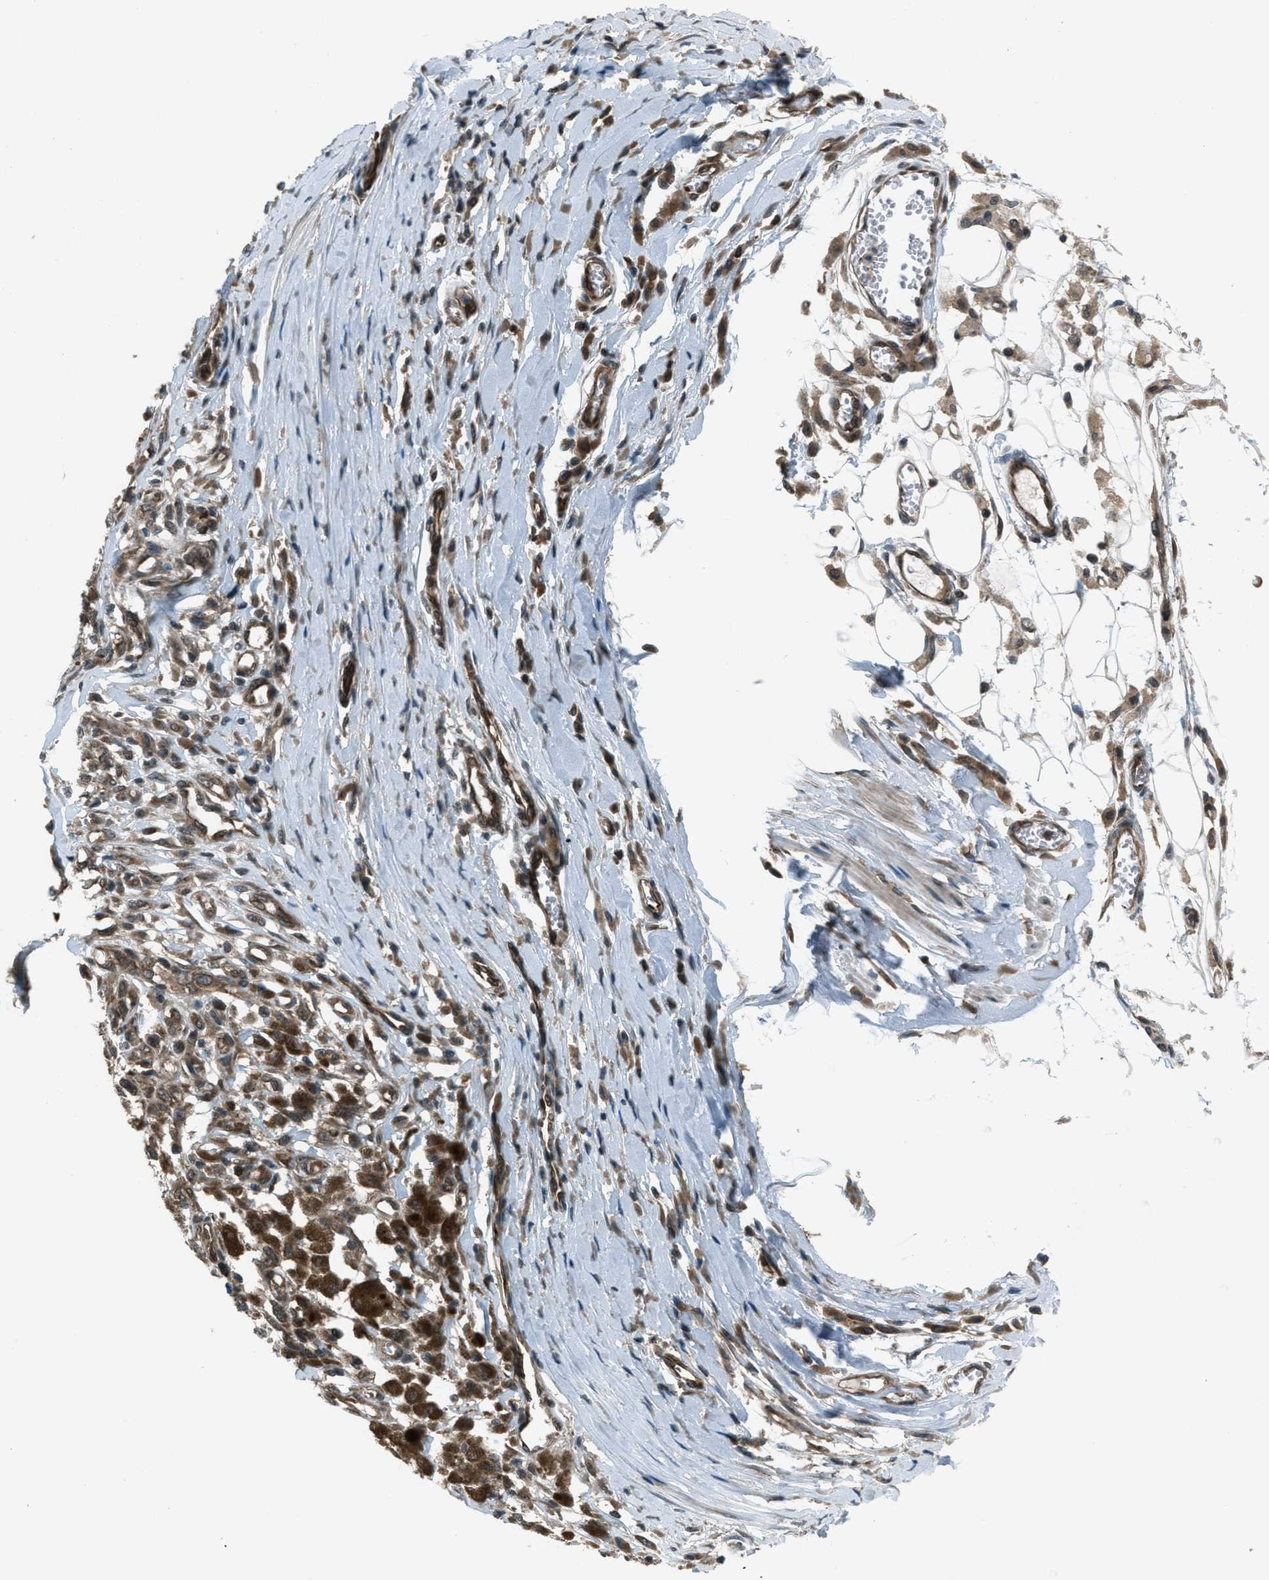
{"staining": {"intensity": "moderate", "quantity": ">75%", "location": "cytoplasmic/membranous"}, "tissue": "melanoma", "cell_type": "Tumor cells", "image_type": "cancer", "snomed": [{"axis": "morphology", "description": "Malignant melanoma, Metastatic site"}, {"axis": "topography", "description": "Lymph node"}], "caption": "DAB immunohistochemical staining of melanoma exhibits moderate cytoplasmic/membranous protein positivity in approximately >75% of tumor cells. (DAB (3,3'-diaminobenzidine) IHC with brightfield microscopy, high magnification).", "gene": "ASAP2", "patient": {"sex": "male", "age": 59}}